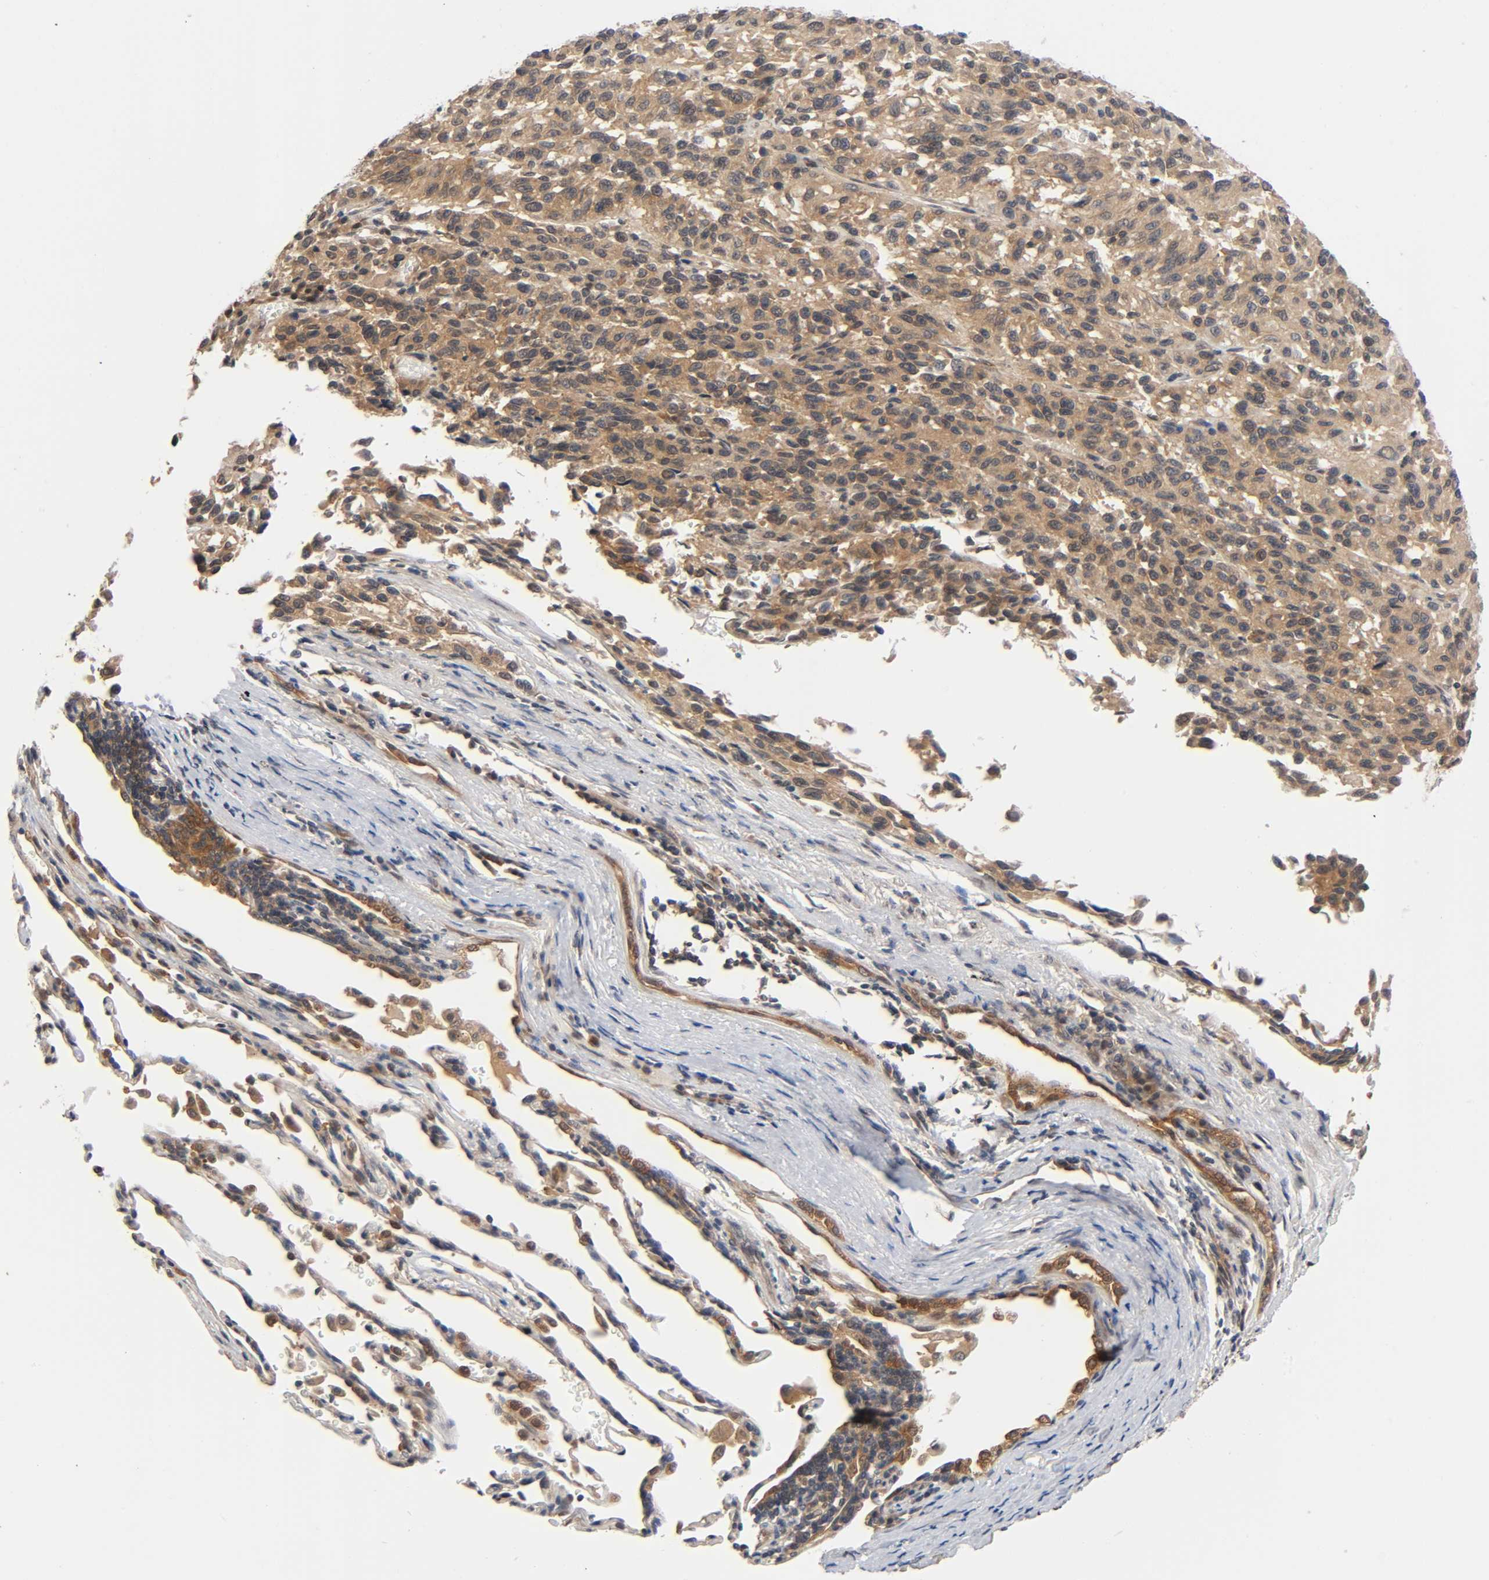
{"staining": {"intensity": "moderate", "quantity": ">75%", "location": "cytoplasmic/membranous"}, "tissue": "melanoma", "cell_type": "Tumor cells", "image_type": "cancer", "snomed": [{"axis": "morphology", "description": "Malignant melanoma, Metastatic site"}, {"axis": "topography", "description": "Lung"}], "caption": "Melanoma stained with a protein marker shows moderate staining in tumor cells.", "gene": "PRKAB1", "patient": {"sex": "male", "age": 64}}